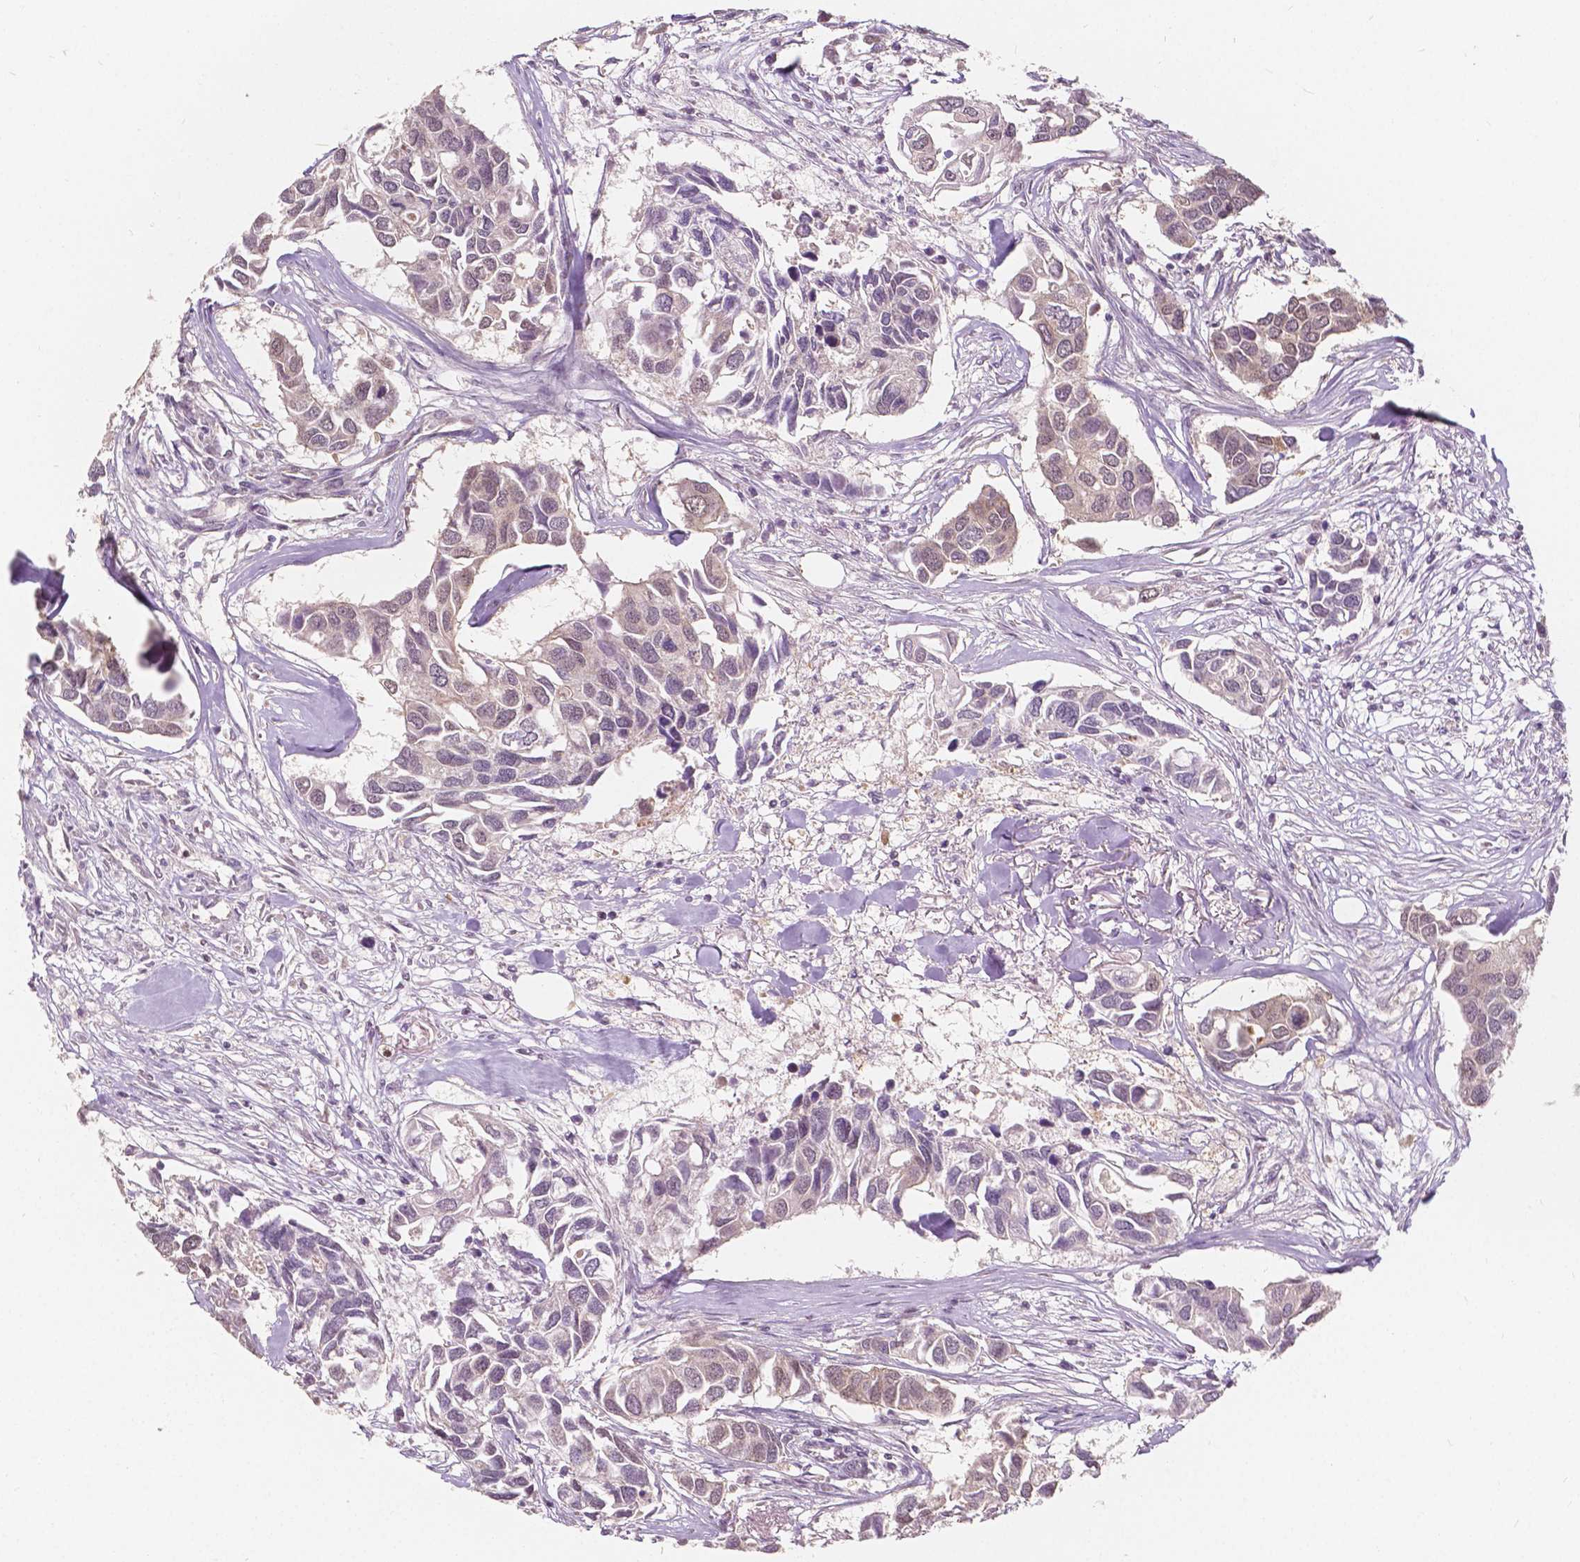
{"staining": {"intensity": "weak", "quantity": "25%-75%", "location": "cytoplasmic/membranous,nuclear"}, "tissue": "breast cancer", "cell_type": "Tumor cells", "image_type": "cancer", "snomed": [{"axis": "morphology", "description": "Duct carcinoma"}, {"axis": "topography", "description": "Breast"}], "caption": "Immunohistochemical staining of human breast infiltrating ductal carcinoma demonstrates low levels of weak cytoplasmic/membranous and nuclear staining in approximately 25%-75% of tumor cells.", "gene": "NAPRT", "patient": {"sex": "female", "age": 83}}